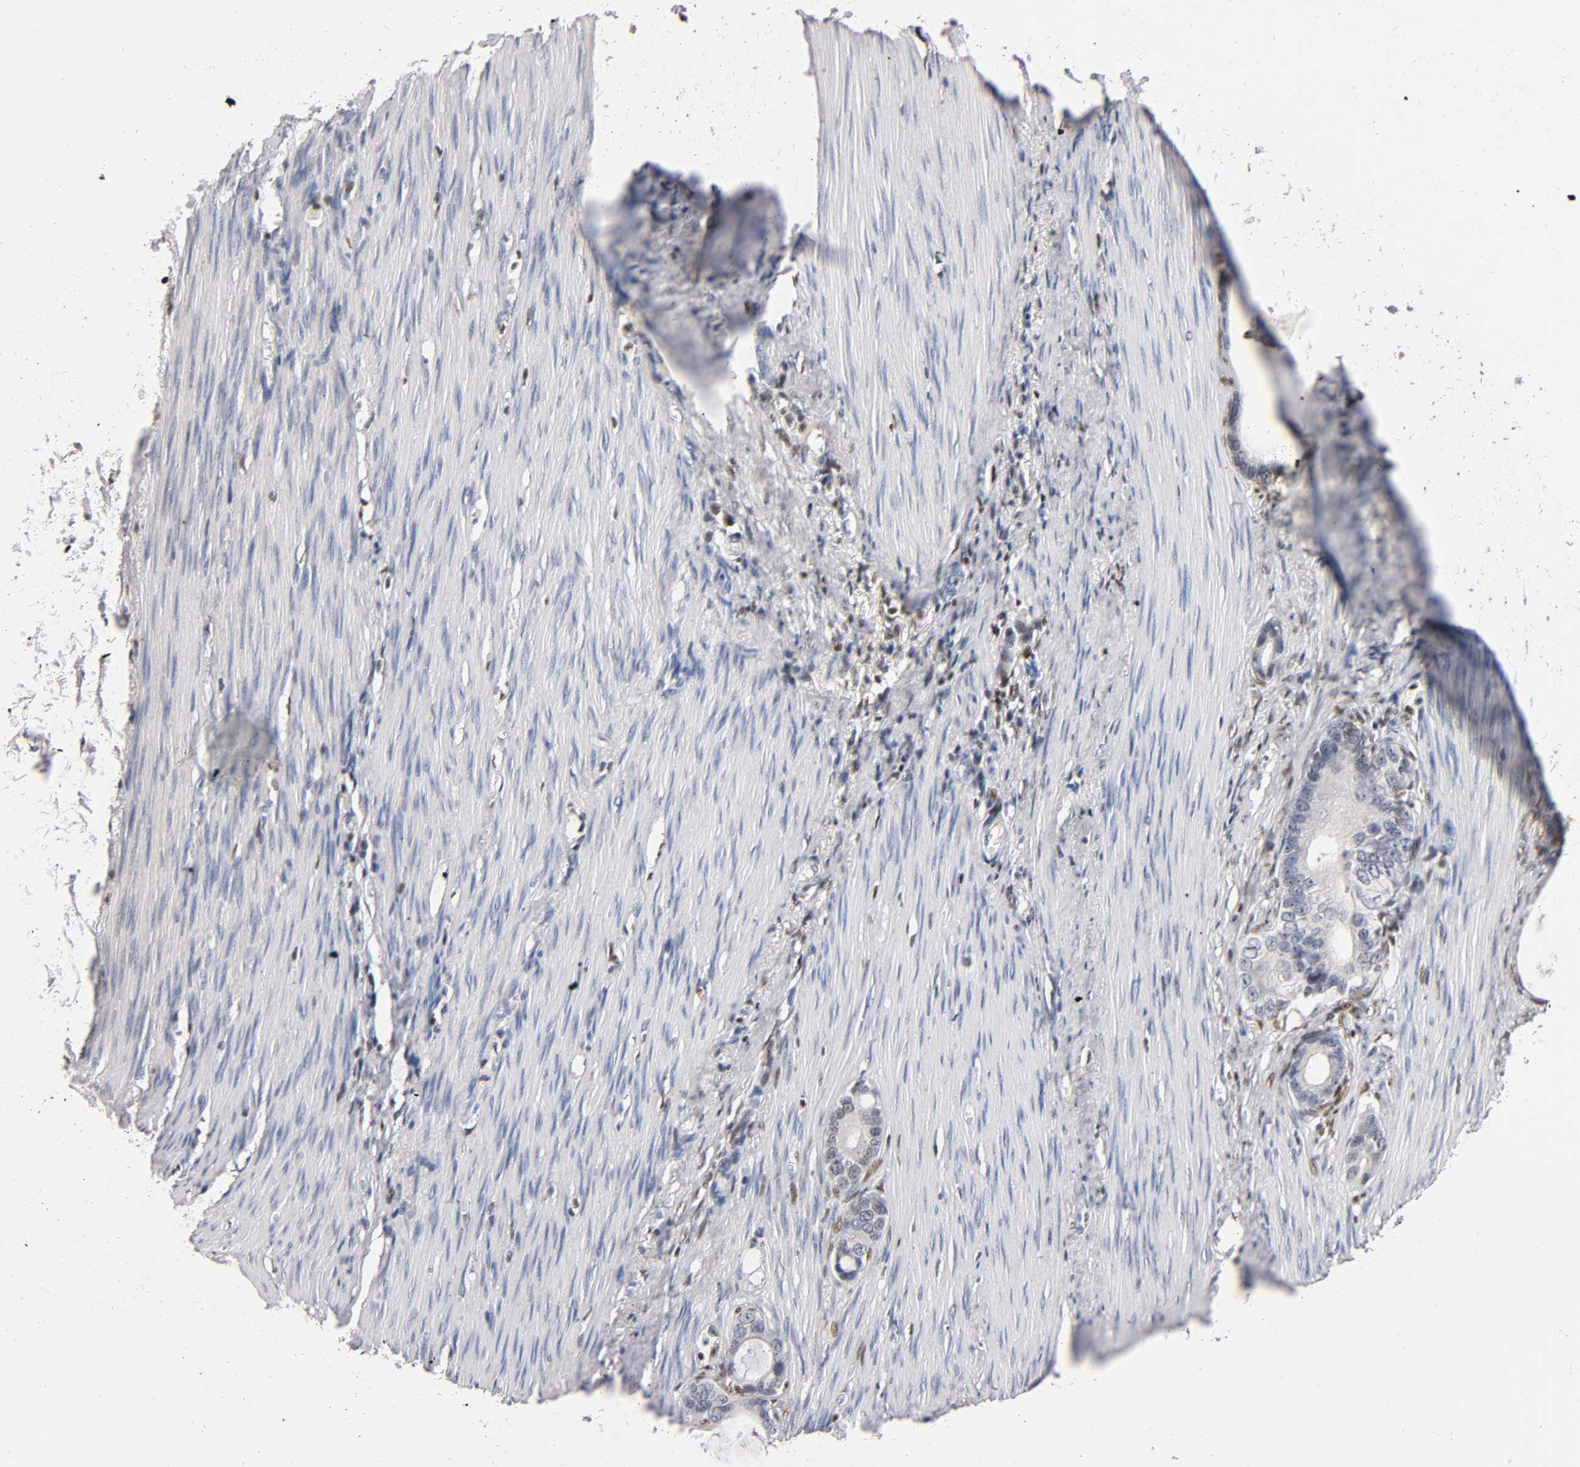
{"staining": {"intensity": "negative", "quantity": "none", "location": "none"}, "tissue": "stomach cancer", "cell_type": "Tumor cells", "image_type": "cancer", "snomed": [{"axis": "morphology", "description": "Adenocarcinoma, NOS"}, {"axis": "topography", "description": "Stomach"}], "caption": "High power microscopy histopathology image of an immunohistochemistry (IHC) photomicrograph of stomach cancer, revealing no significant expression in tumor cells. The staining is performed using DAB brown chromogen with nuclei counter-stained in using hematoxylin.", "gene": "RUNX1", "patient": {"sex": "female", "age": 75}}